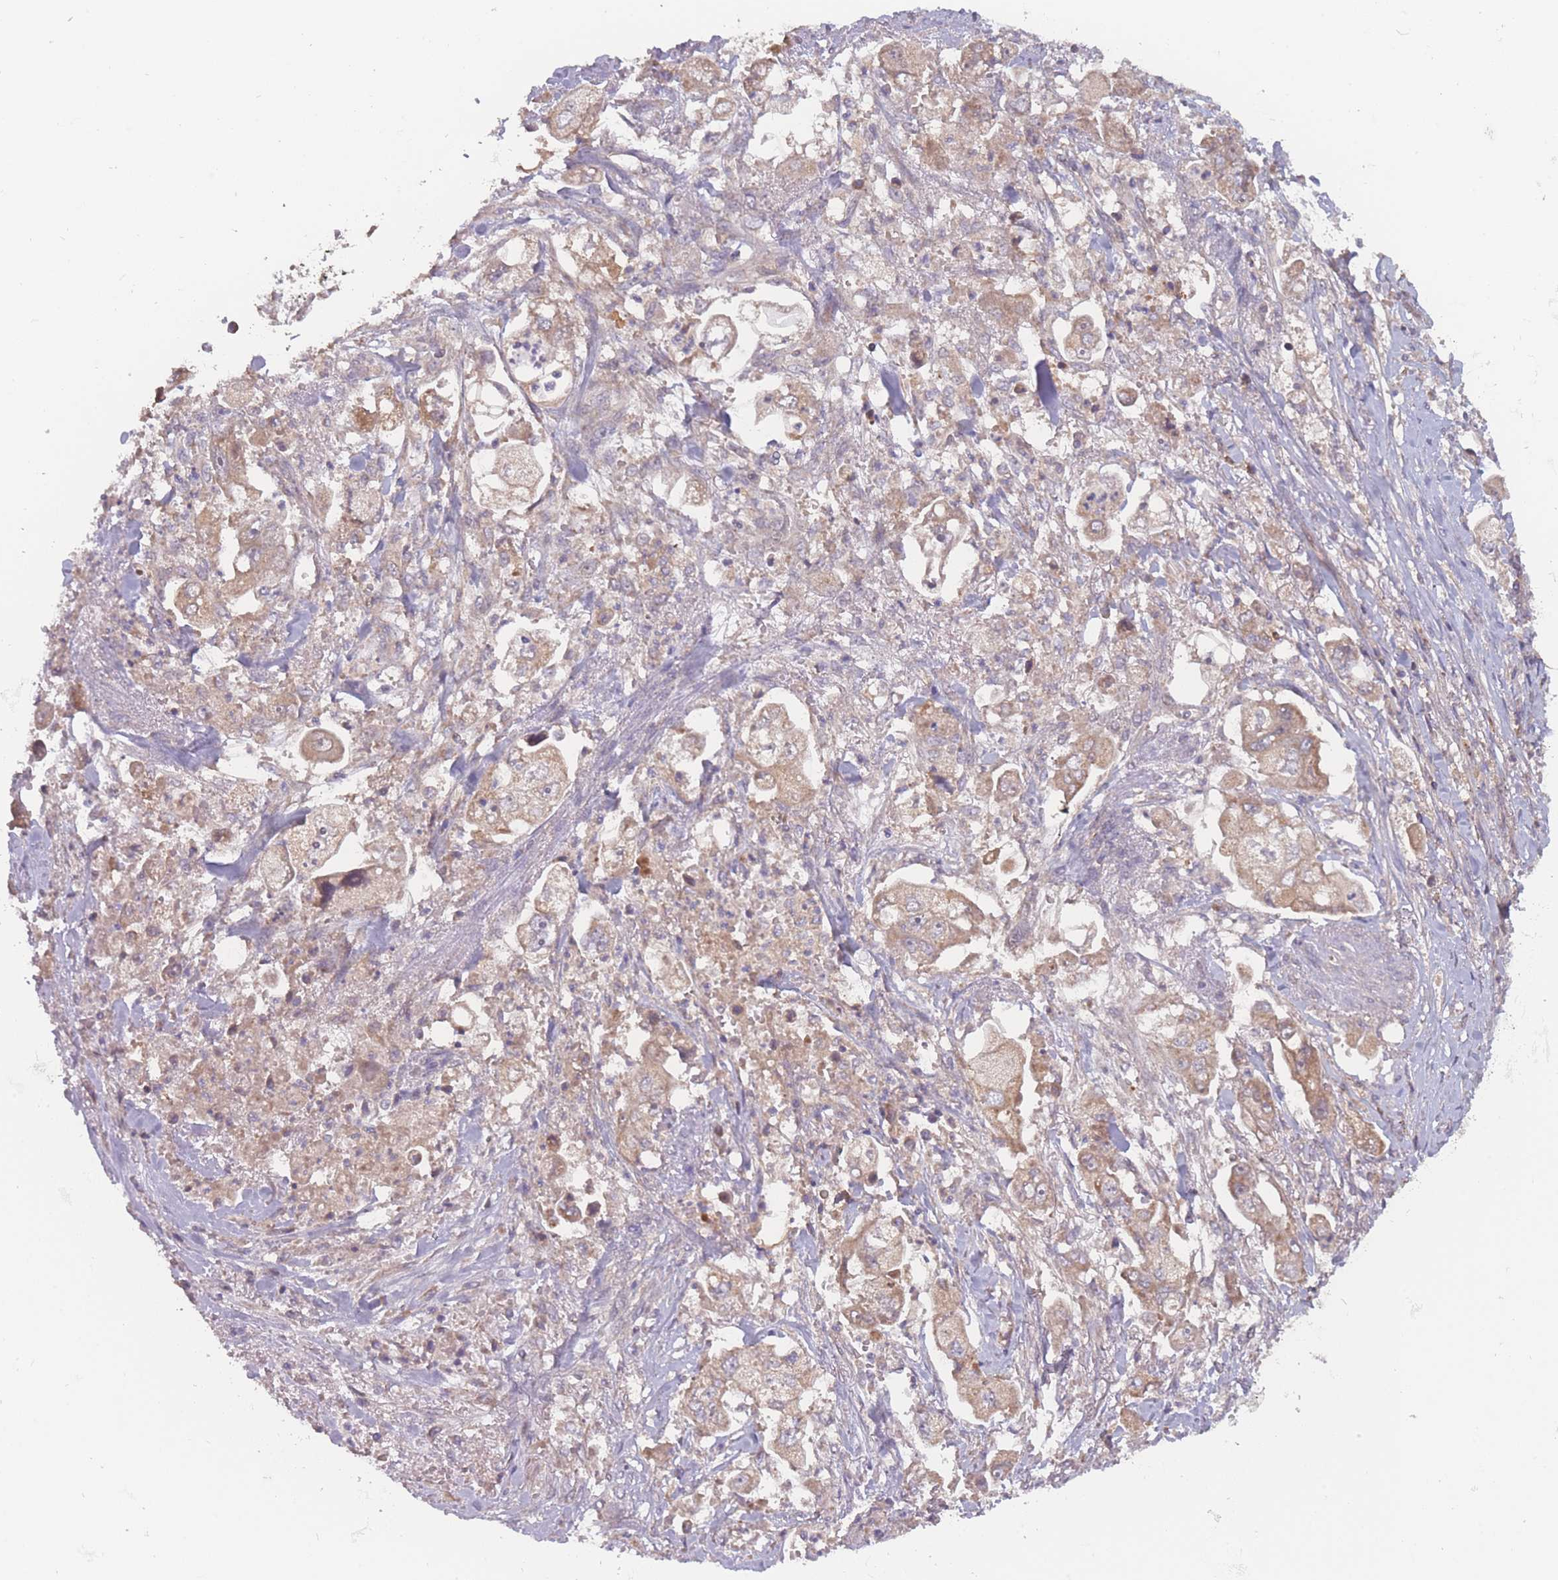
{"staining": {"intensity": "weak", "quantity": ">75%", "location": "cytoplasmic/membranous"}, "tissue": "stomach cancer", "cell_type": "Tumor cells", "image_type": "cancer", "snomed": [{"axis": "morphology", "description": "Adenocarcinoma, NOS"}, {"axis": "topography", "description": "Stomach"}], "caption": "A low amount of weak cytoplasmic/membranous positivity is seen in about >75% of tumor cells in adenocarcinoma (stomach) tissue.", "gene": "ATP5MG", "patient": {"sex": "male", "age": 62}}